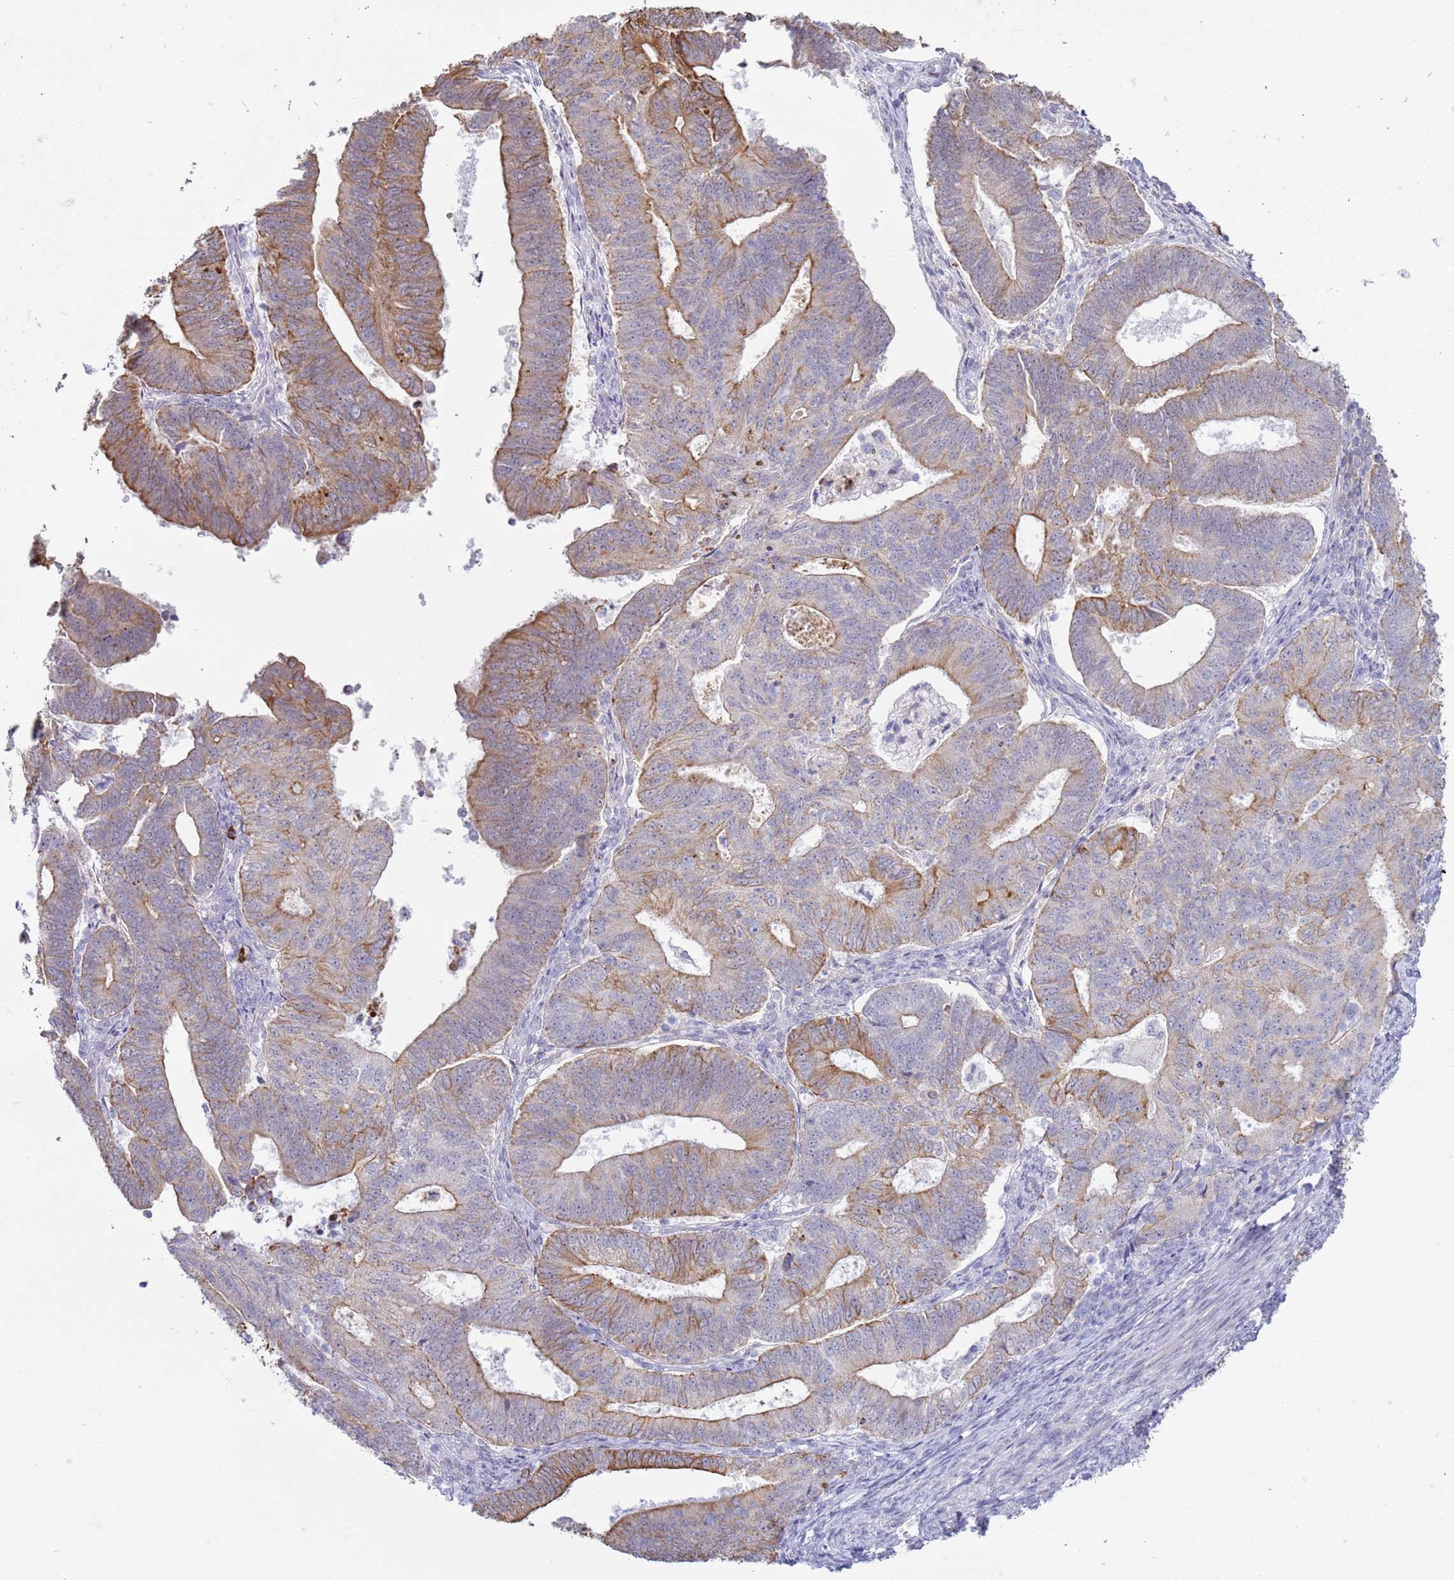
{"staining": {"intensity": "moderate", "quantity": ">75%", "location": "cytoplasmic/membranous"}, "tissue": "endometrial cancer", "cell_type": "Tumor cells", "image_type": "cancer", "snomed": [{"axis": "morphology", "description": "Adenocarcinoma, NOS"}, {"axis": "topography", "description": "Endometrium"}], "caption": "Moderate cytoplasmic/membranous expression is seen in about >75% of tumor cells in endometrial cancer.", "gene": "NPAP1", "patient": {"sex": "female", "age": 70}}